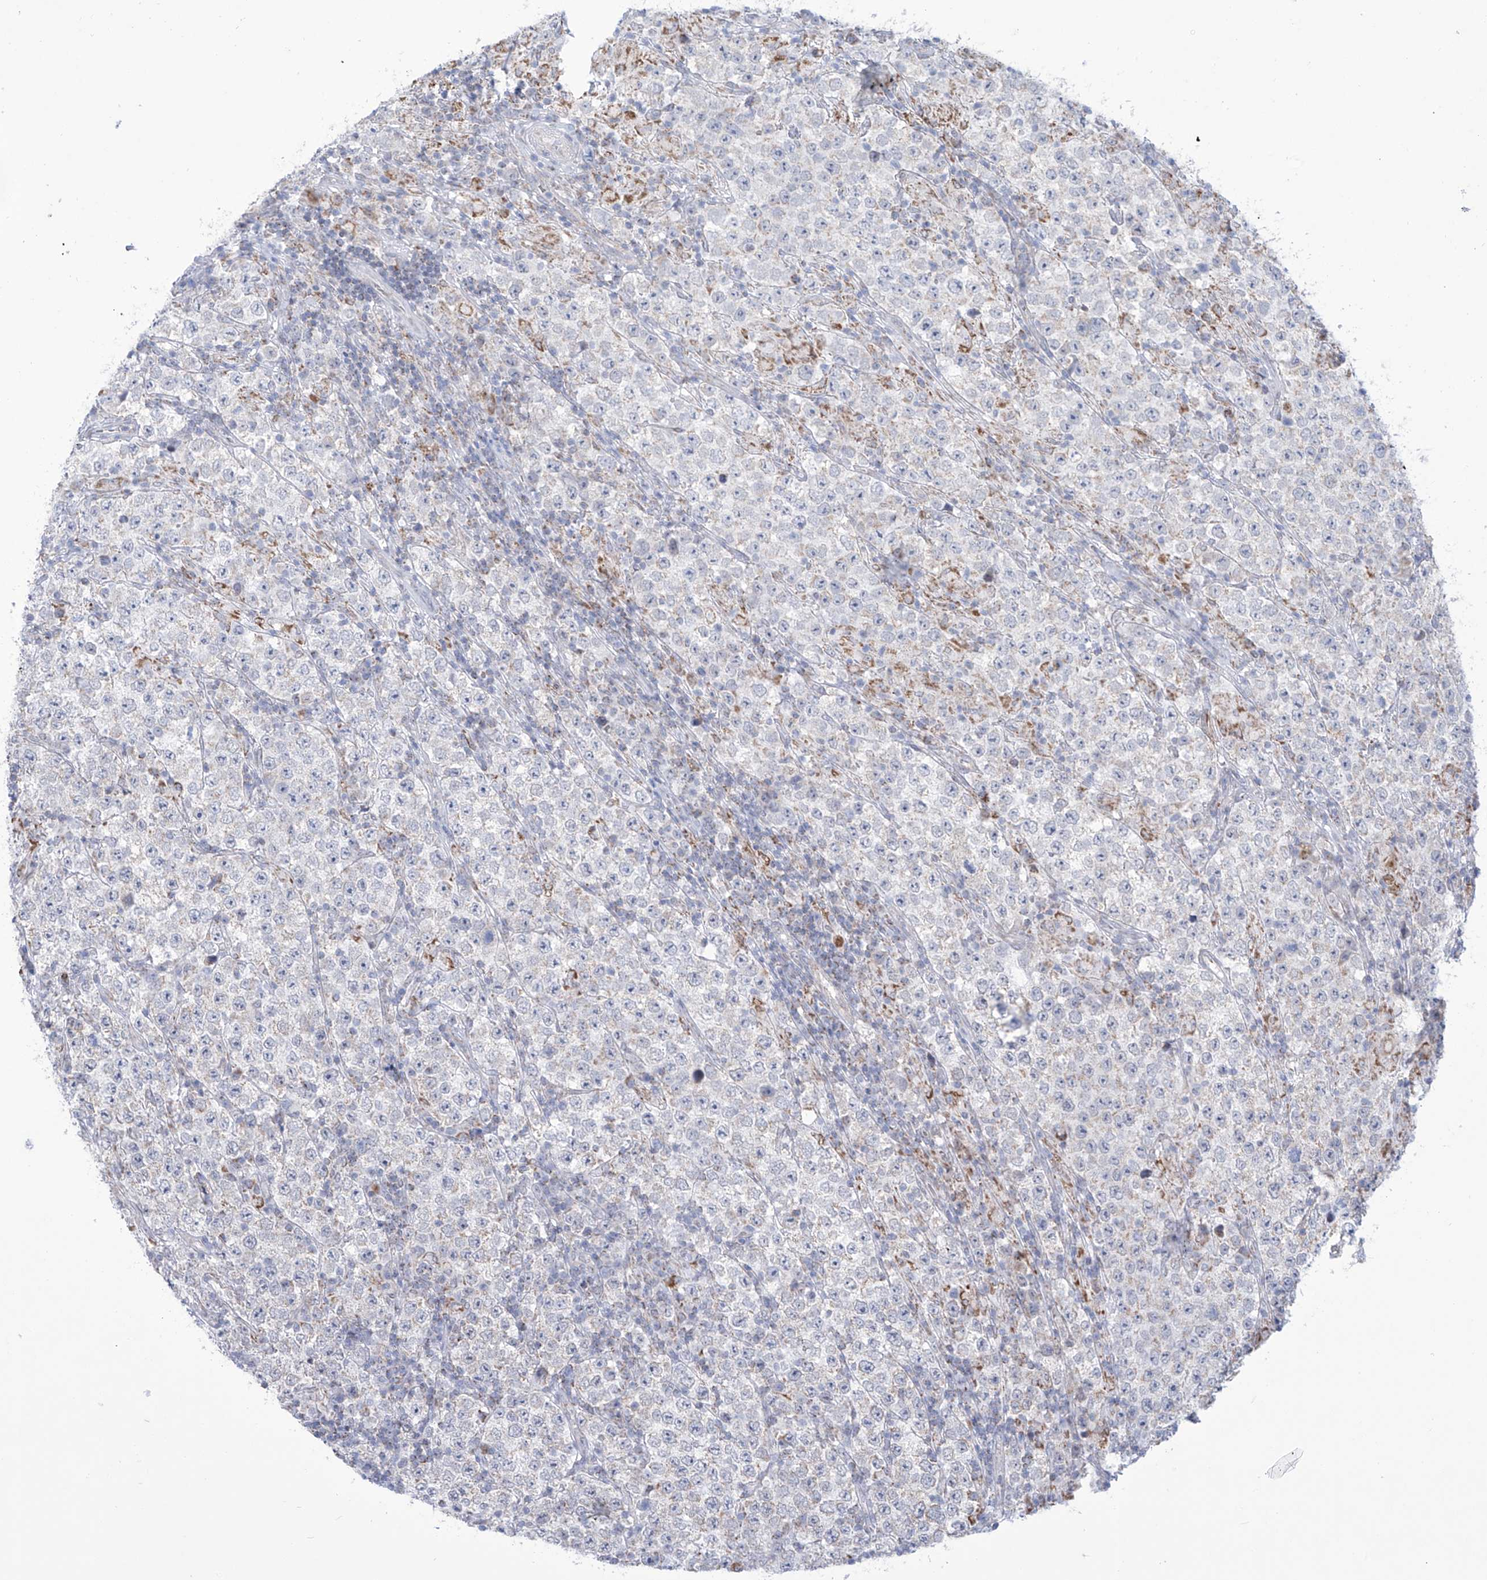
{"staining": {"intensity": "negative", "quantity": "none", "location": "none"}, "tissue": "testis cancer", "cell_type": "Tumor cells", "image_type": "cancer", "snomed": [{"axis": "morphology", "description": "Normal tissue, NOS"}, {"axis": "morphology", "description": "Urothelial carcinoma, High grade"}, {"axis": "morphology", "description": "Seminoma, NOS"}, {"axis": "morphology", "description": "Carcinoma, Embryonal, NOS"}, {"axis": "topography", "description": "Urinary bladder"}, {"axis": "topography", "description": "Testis"}], "caption": "Immunohistochemistry (IHC) image of human seminoma (testis) stained for a protein (brown), which reveals no staining in tumor cells.", "gene": "ALDH6A1", "patient": {"sex": "male", "age": 41}}